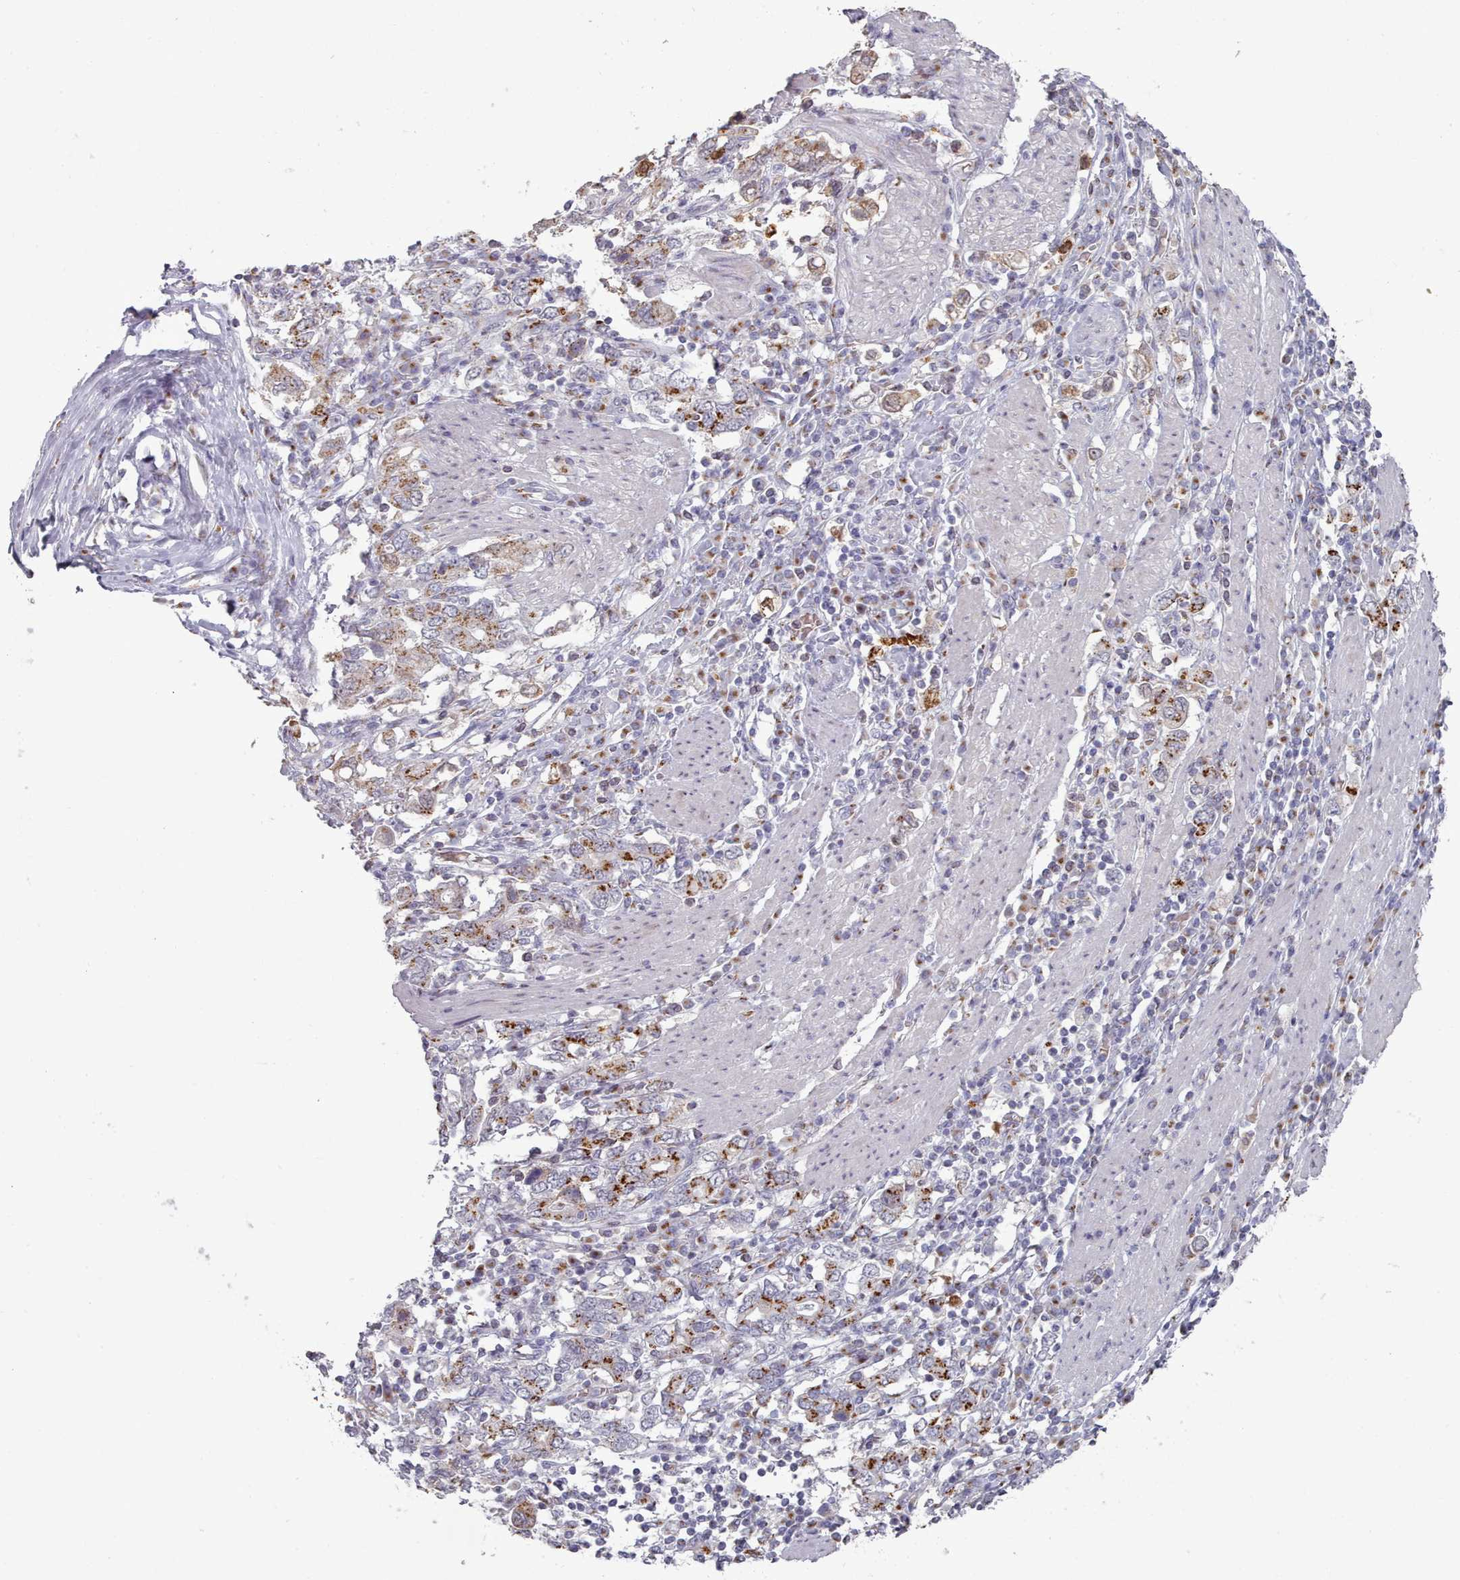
{"staining": {"intensity": "strong", "quantity": "25%-75%", "location": "cytoplasmic/membranous"}, "tissue": "stomach cancer", "cell_type": "Tumor cells", "image_type": "cancer", "snomed": [{"axis": "morphology", "description": "Adenocarcinoma, NOS"}, {"axis": "topography", "description": "Stomach, upper"}, {"axis": "topography", "description": "Stomach"}], "caption": "An immunohistochemistry (IHC) histopathology image of neoplastic tissue is shown. Protein staining in brown highlights strong cytoplasmic/membranous positivity in stomach cancer within tumor cells.", "gene": "MAN1B1", "patient": {"sex": "male", "age": 62}}